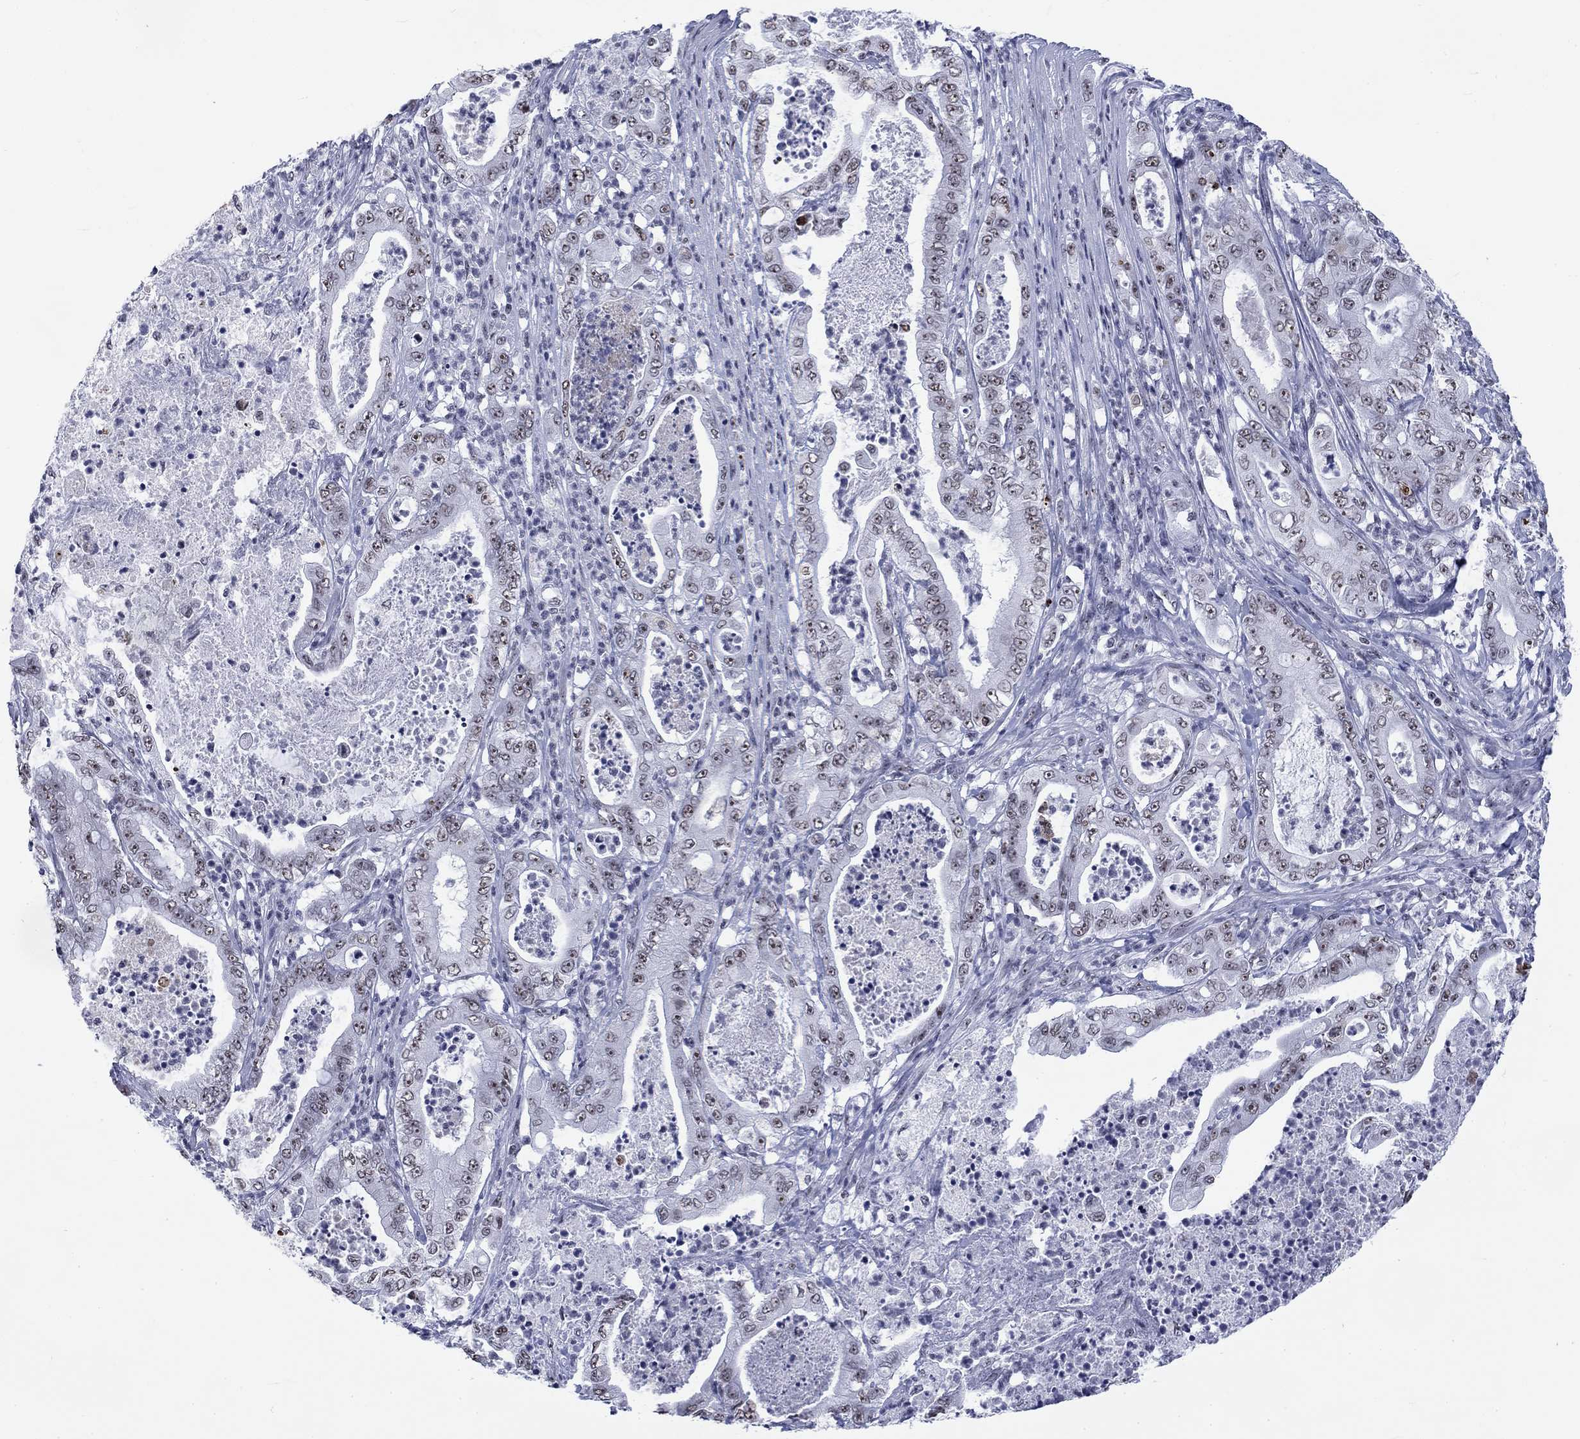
{"staining": {"intensity": "negative", "quantity": "none", "location": "none"}, "tissue": "pancreatic cancer", "cell_type": "Tumor cells", "image_type": "cancer", "snomed": [{"axis": "morphology", "description": "Adenocarcinoma, NOS"}, {"axis": "topography", "description": "Pancreas"}], "caption": "IHC of human pancreatic adenocarcinoma demonstrates no positivity in tumor cells. (DAB (3,3'-diaminobenzidine) IHC with hematoxylin counter stain).", "gene": "CSRNP3", "patient": {"sex": "male", "age": 71}}